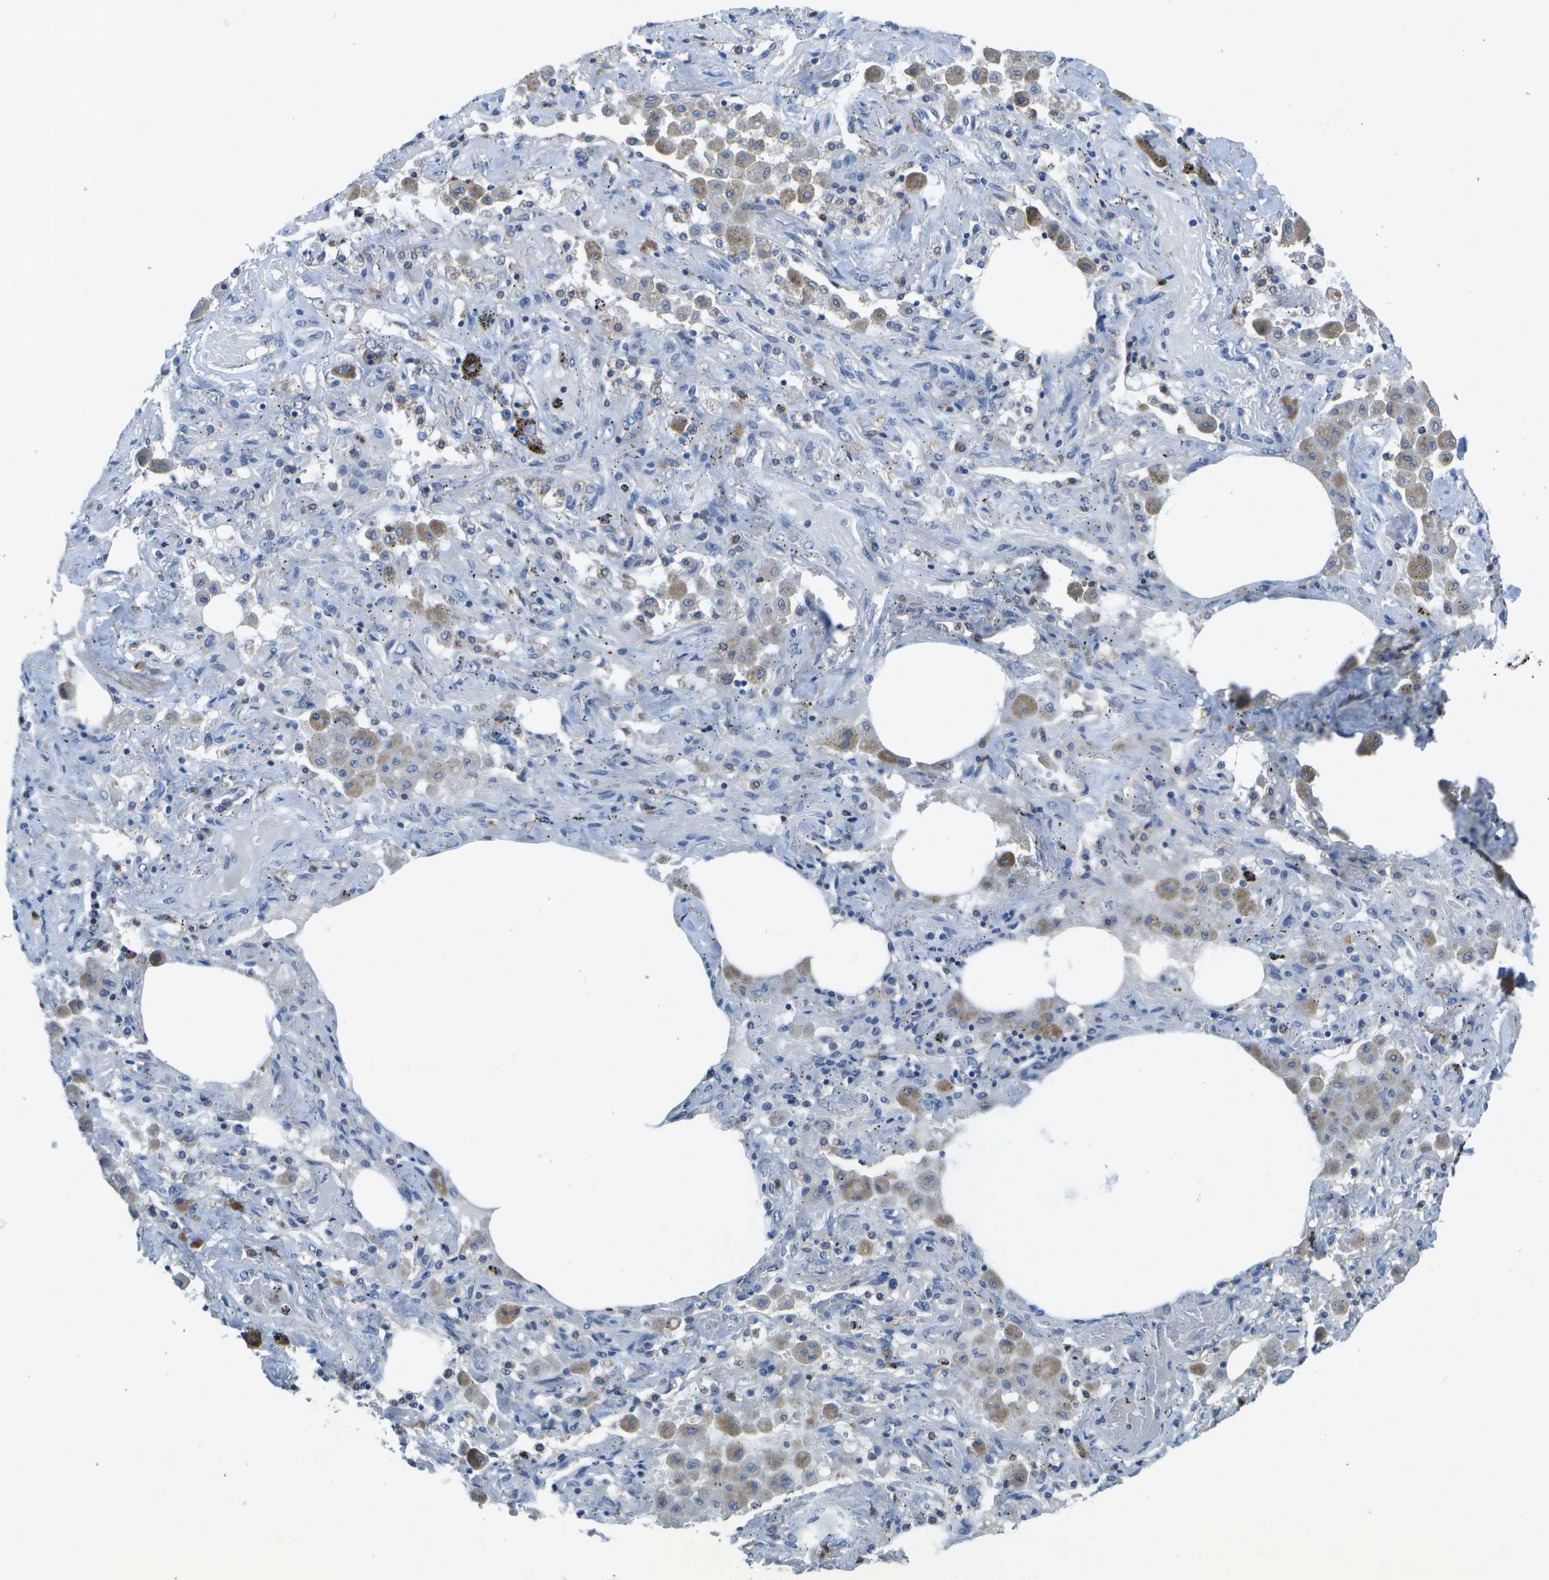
{"staining": {"intensity": "negative", "quantity": "none", "location": "none"}, "tissue": "lung cancer", "cell_type": "Tumor cells", "image_type": "cancer", "snomed": [{"axis": "morphology", "description": "Squamous cell carcinoma, NOS"}, {"axis": "topography", "description": "Lung"}], "caption": "IHC photomicrograph of squamous cell carcinoma (lung) stained for a protein (brown), which exhibits no expression in tumor cells.", "gene": "DSE", "patient": {"sex": "female", "age": 47}}